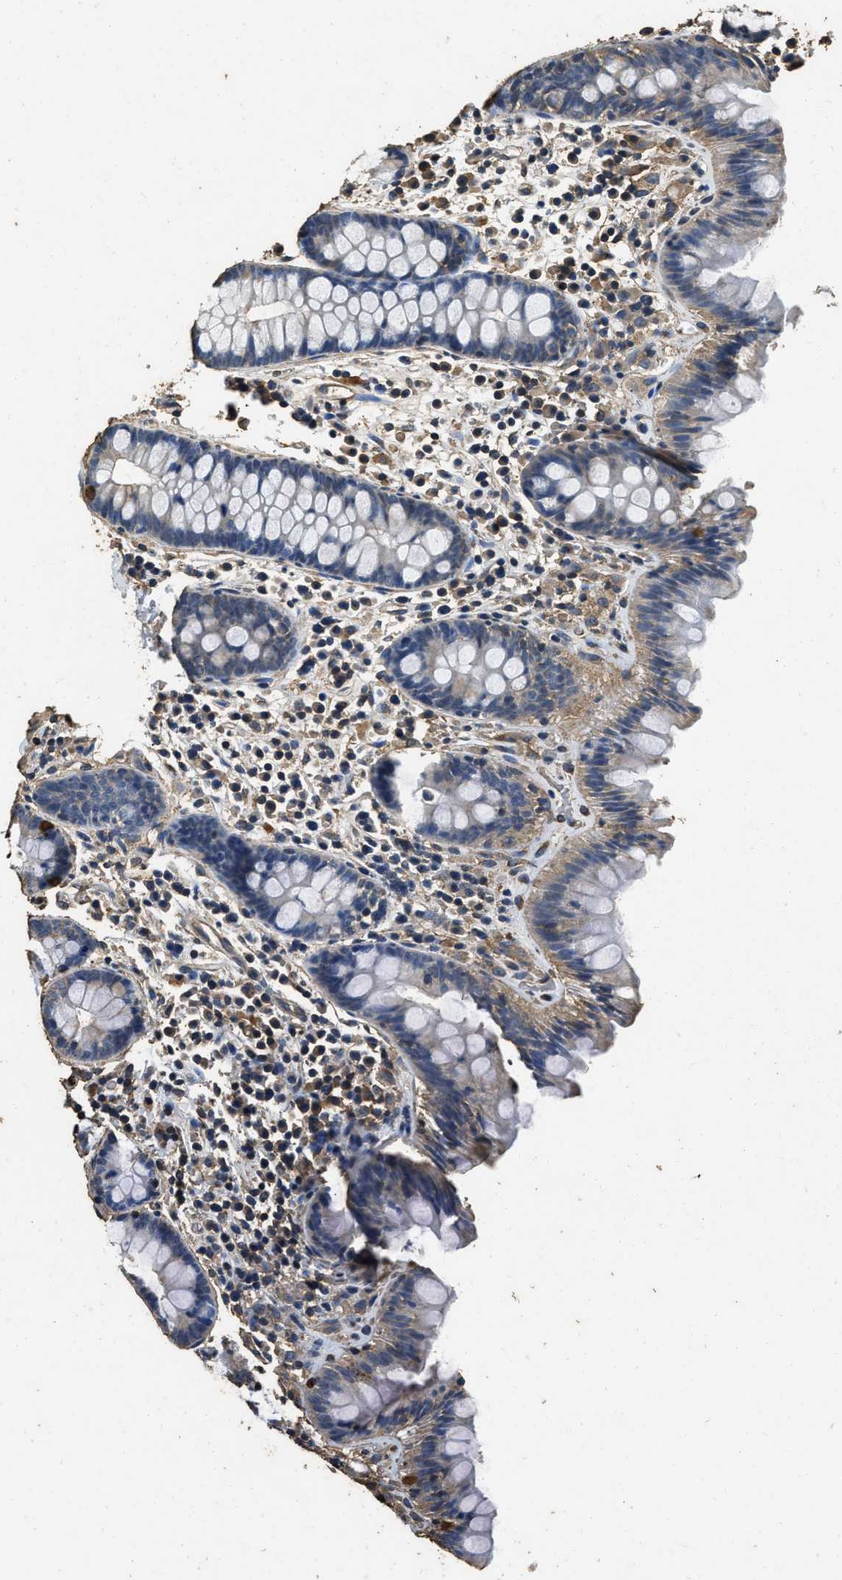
{"staining": {"intensity": "moderate", "quantity": ">75%", "location": "cytoplasmic/membranous"}, "tissue": "colon", "cell_type": "Endothelial cells", "image_type": "normal", "snomed": [{"axis": "morphology", "description": "Normal tissue, NOS"}, {"axis": "topography", "description": "Colon"}], "caption": "A high-resolution image shows IHC staining of normal colon, which reveals moderate cytoplasmic/membranous staining in about >75% of endothelial cells.", "gene": "MIB1", "patient": {"sex": "female", "age": 80}}